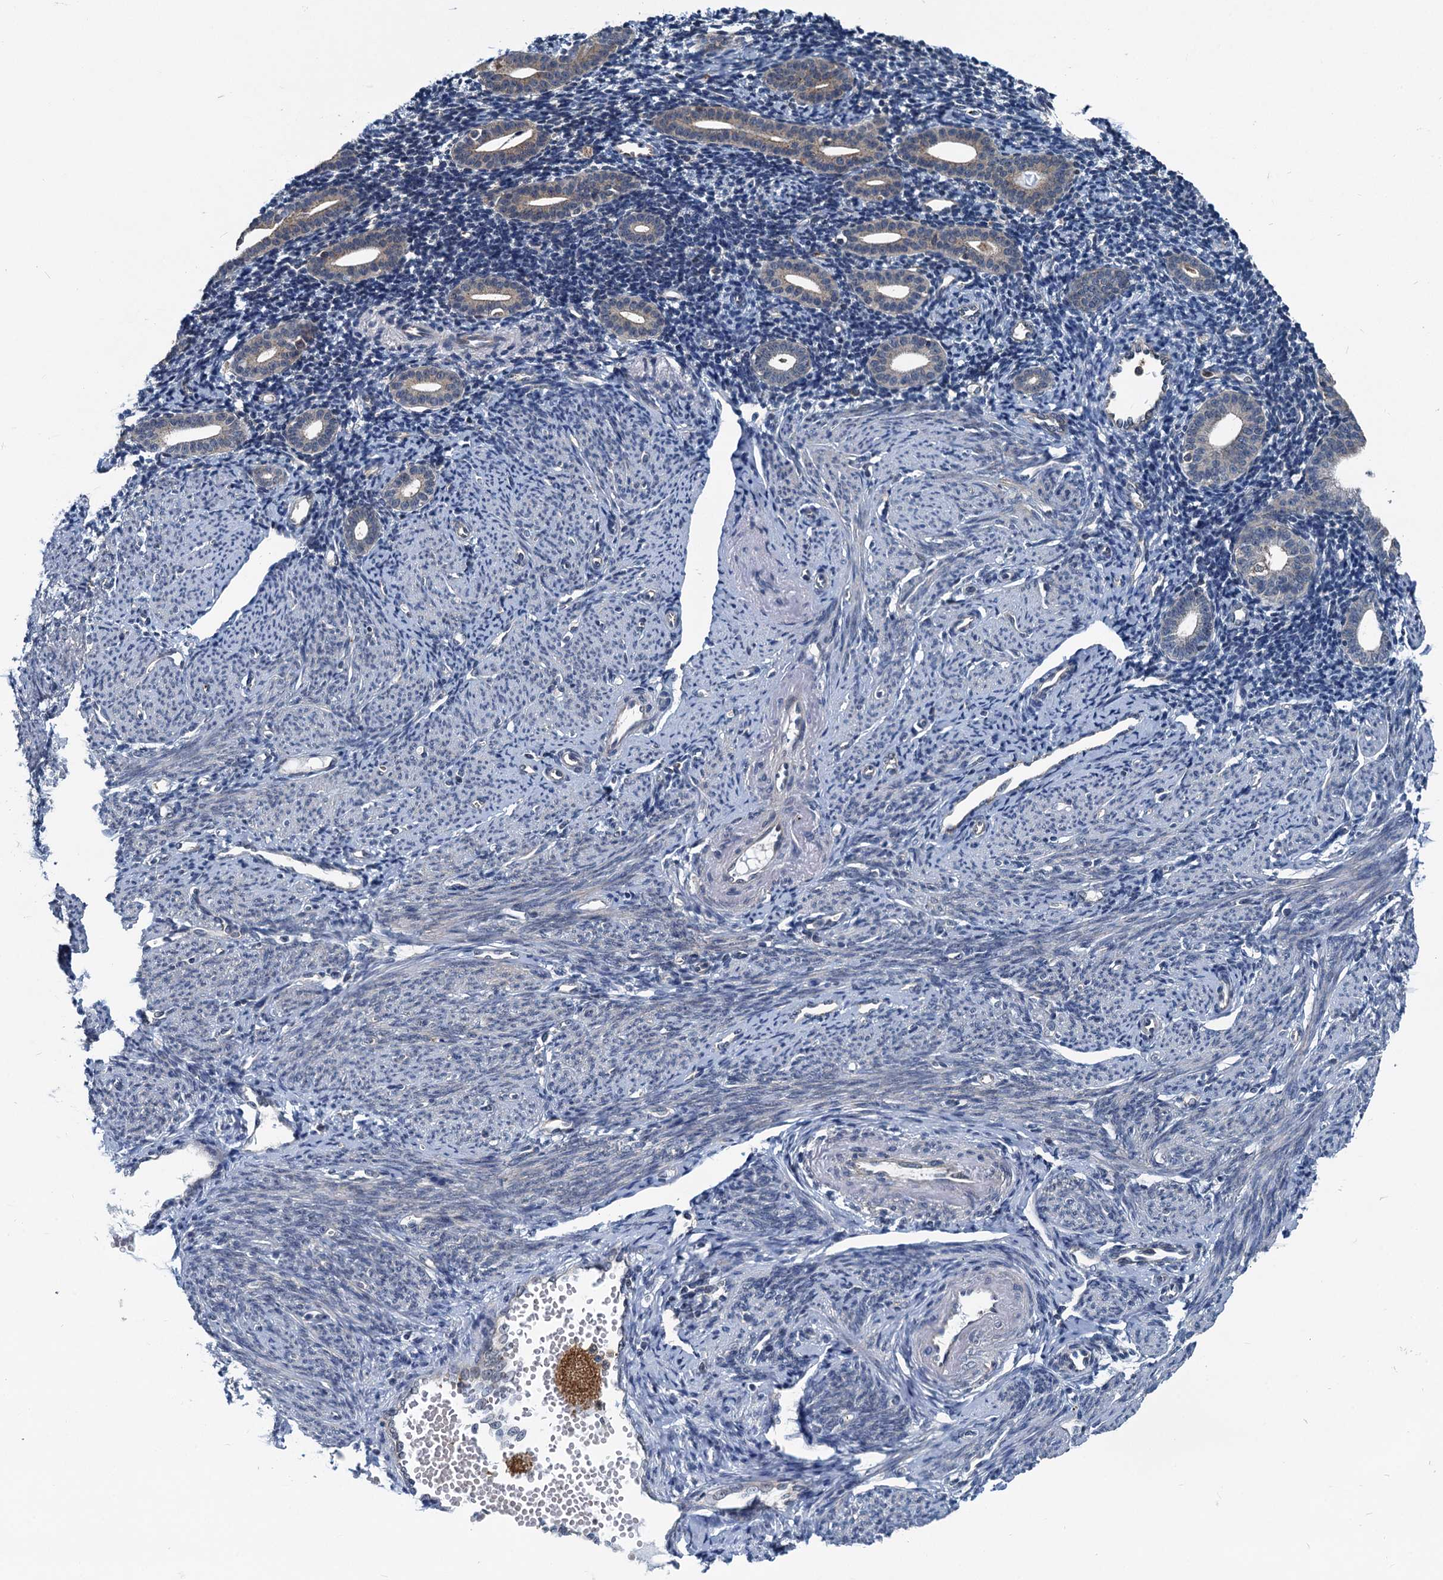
{"staining": {"intensity": "negative", "quantity": "none", "location": "none"}, "tissue": "endometrium", "cell_type": "Cells in endometrial stroma", "image_type": "normal", "snomed": [{"axis": "morphology", "description": "Normal tissue, NOS"}, {"axis": "topography", "description": "Endometrium"}], "caption": "Immunohistochemistry (IHC) photomicrograph of normal endometrium: endometrium stained with DAB (3,3'-diaminobenzidine) displays no significant protein positivity in cells in endometrial stroma.", "gene": "GCLM", "patient": {"sex": "female", "age": 56}}